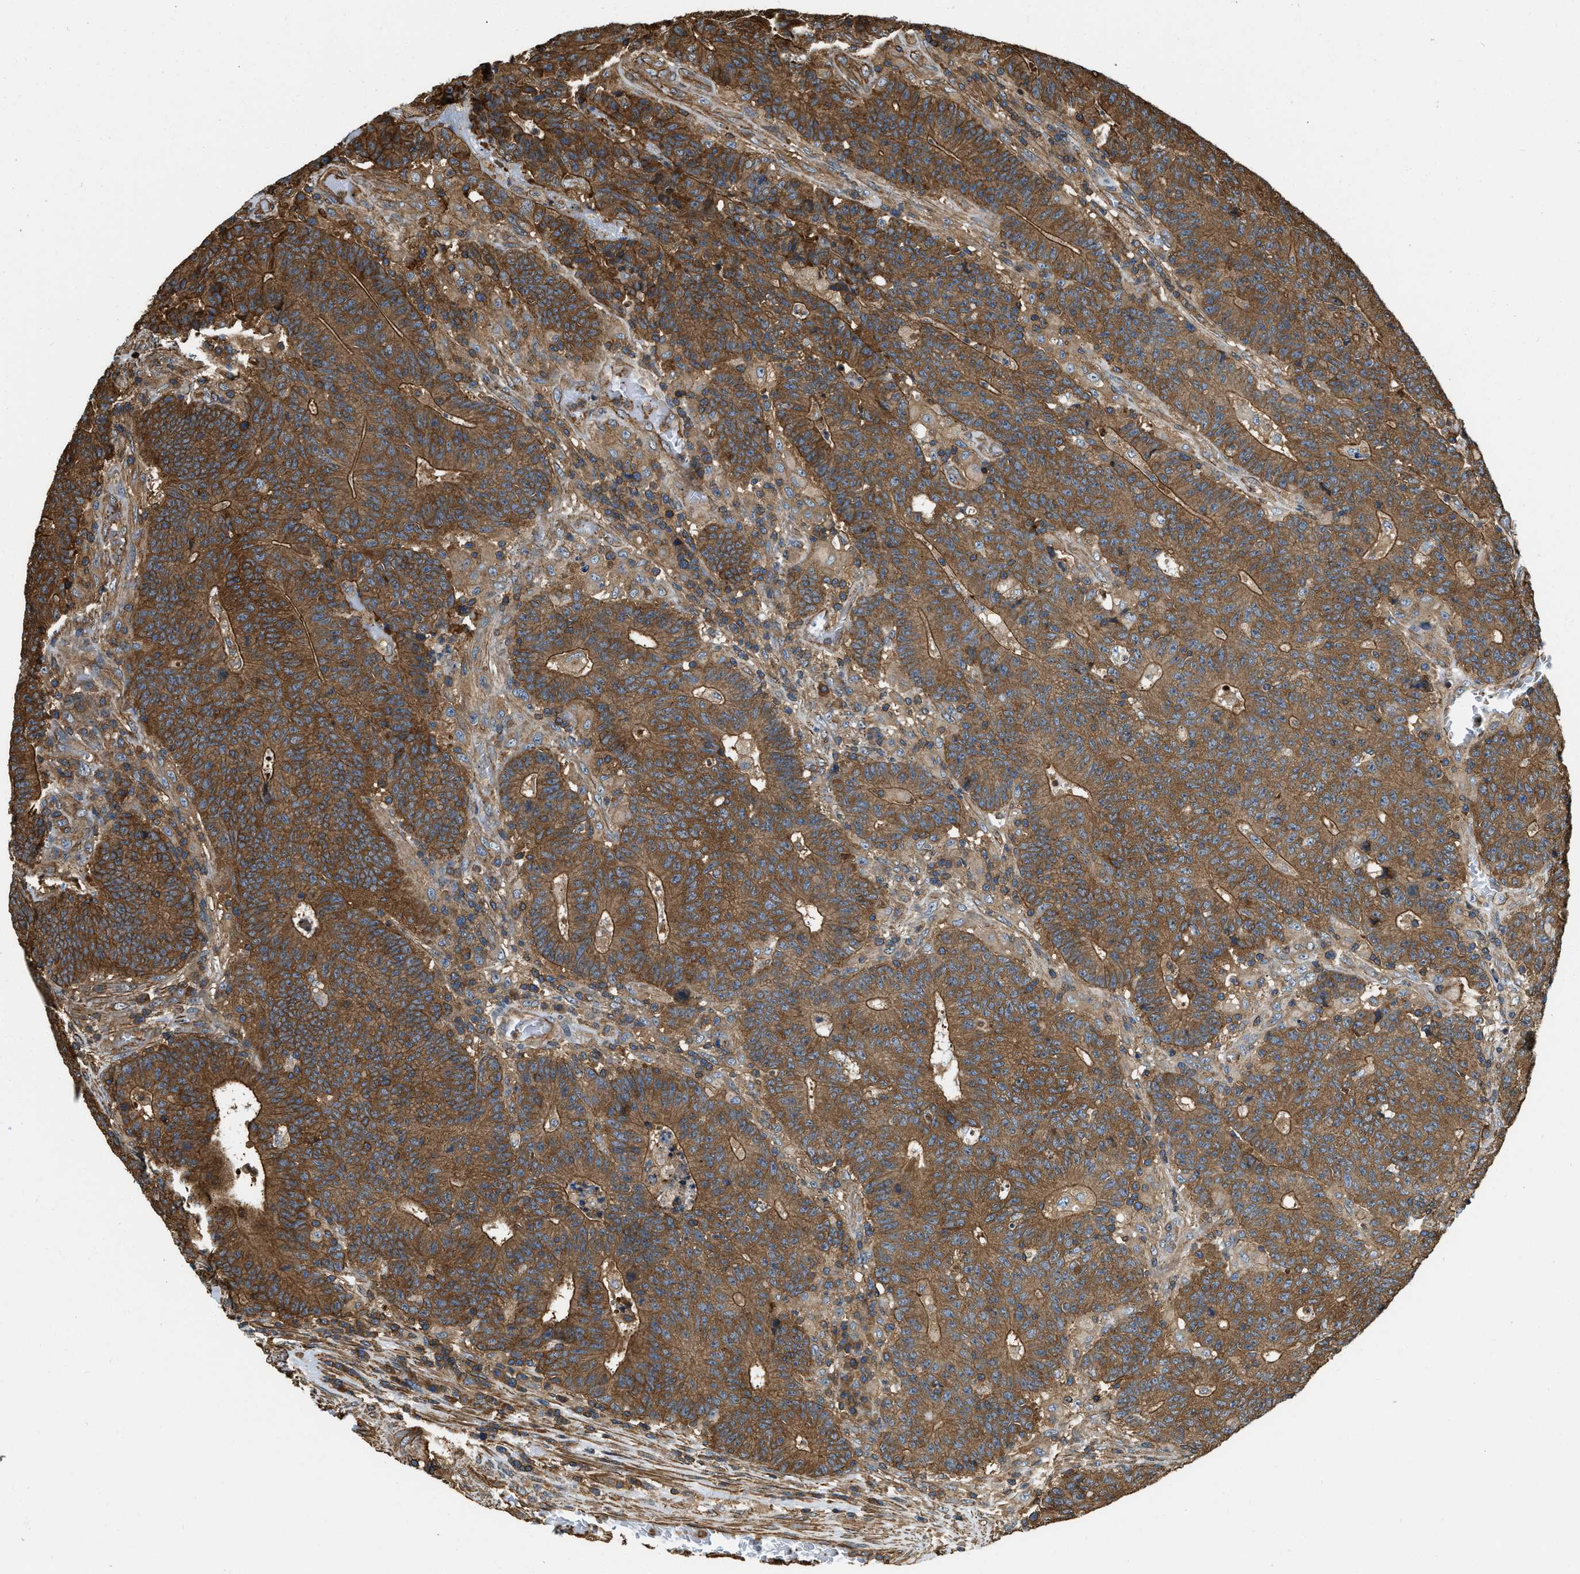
{"staining": {"intensity": "strong", "quantity": ">75%", "location": "cytoplasmic/membranous"}, "tissue": "colorectal cancer", "cell_type": "Tumor cells", "image_type": "cancer", "snomed": [{"axis": "morphology", "description": "Normal tissue, NOS"}, {"axis": "morphology", "description": "Adenocarcinoma, NOS"}, {"axis": "topography", "description": "Colon"}], "caption": "Immunohistochemistry (IHC) (DAB) staining of human colorectal cancer shows strong cytoplasmic/membranous protein expression in about >75% of tumor cells. (DAB = brown stain, brightfield microscopy at high magnification).", "gene": "YARS1", "patient": {"sex": "female", "age": 75}}